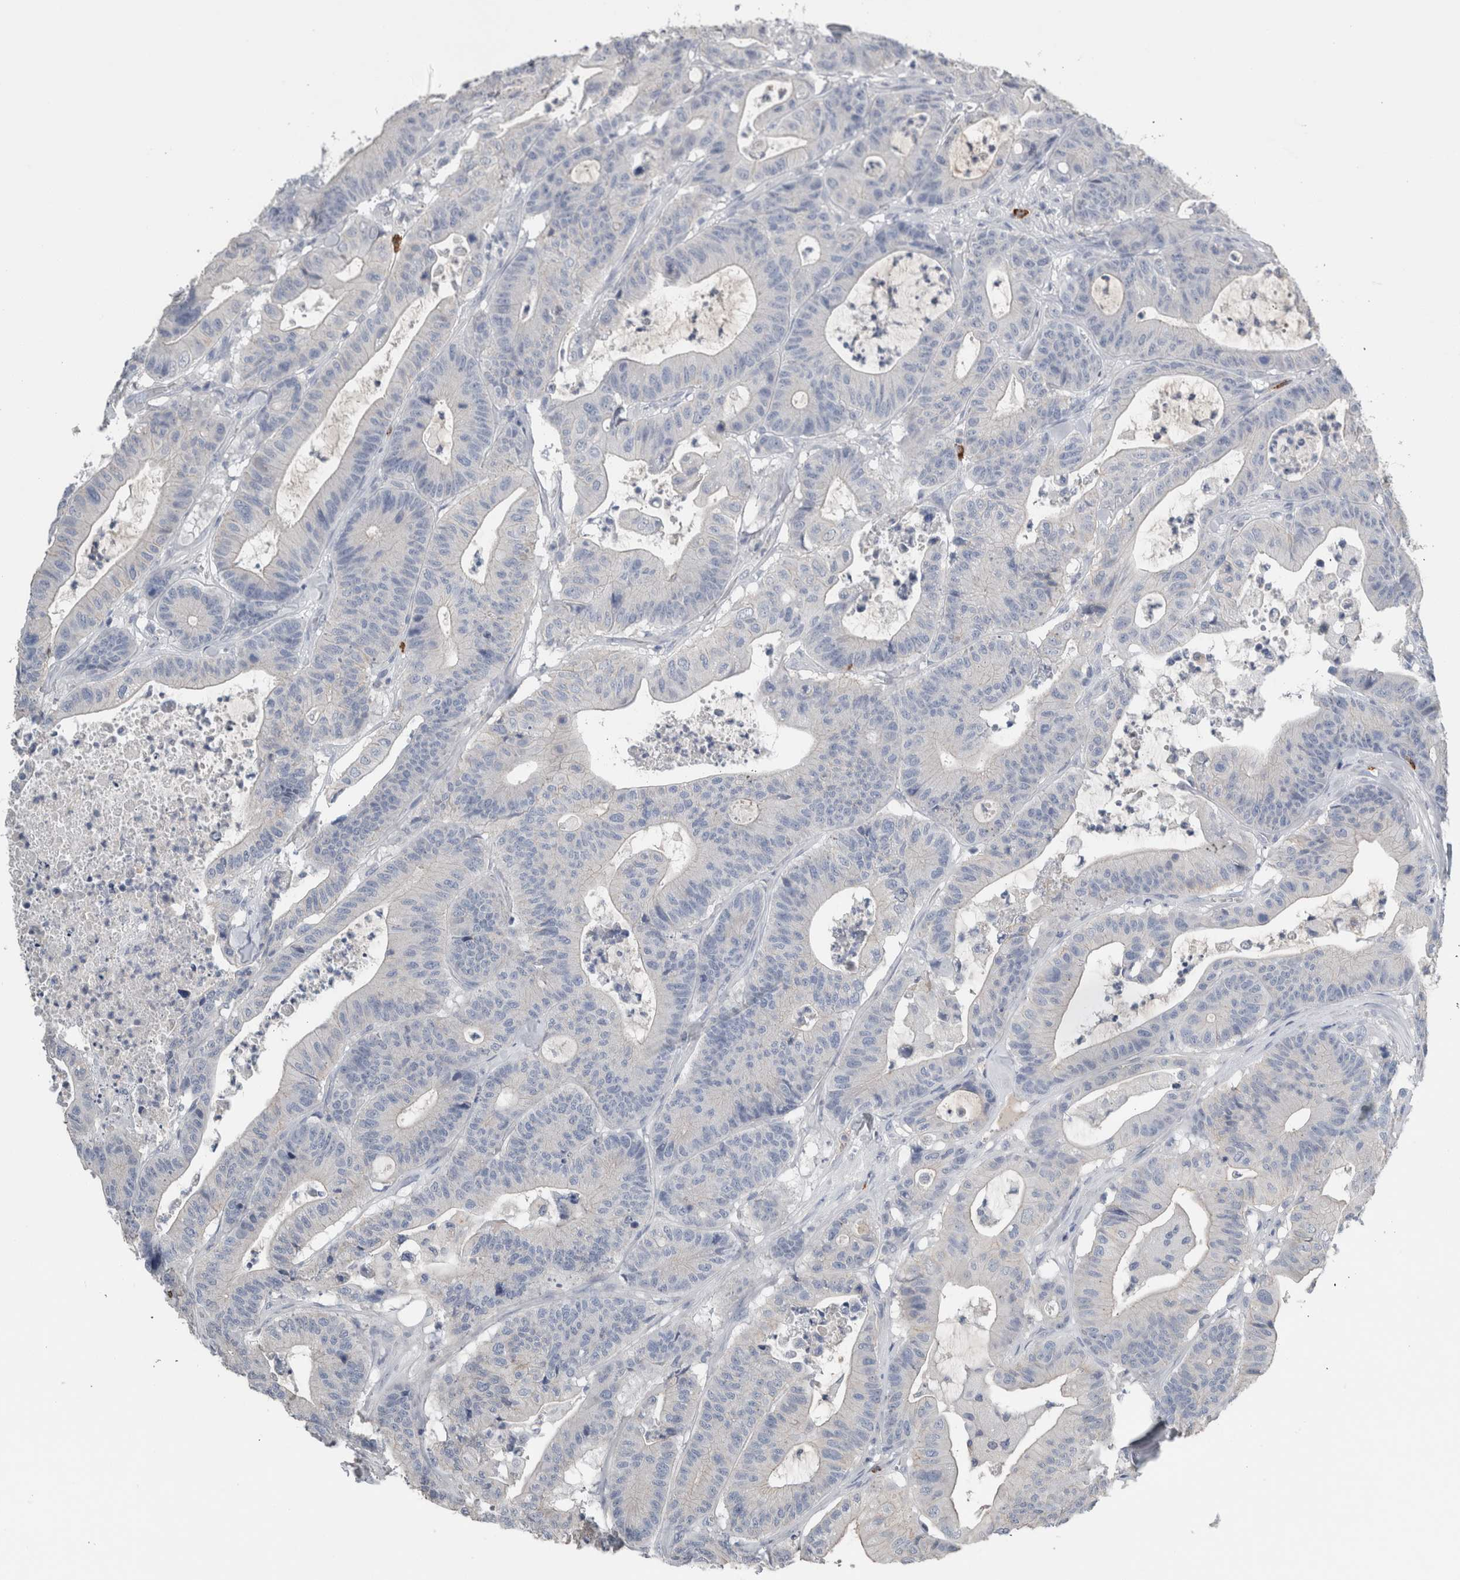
{"staining": {"intensity": "negative", "quantity": "none", "location": "none"}, "tissue": "colorectal cancer", "cell_type": "Tumor cells", "image_type": "cancer", "snomed": [{"axis": "morphology", "description": "Adenocarcinoma, NOS"}, {"axis": "topography", "description": "Colon"}], "caption": "Immunohistochemistry (IHC) histopathology image of neoplastic tissue: human adenocarcinoma (colorectal) stained with DAB shows no significant protein staining in tumor cells. (DAB (3,3'-diaminobenzidine) immunohistochemistry visualized using brightfield microscopy, high magnification).", "gene": "CRNN", "patient": {"sex": "female", "age": 84}}